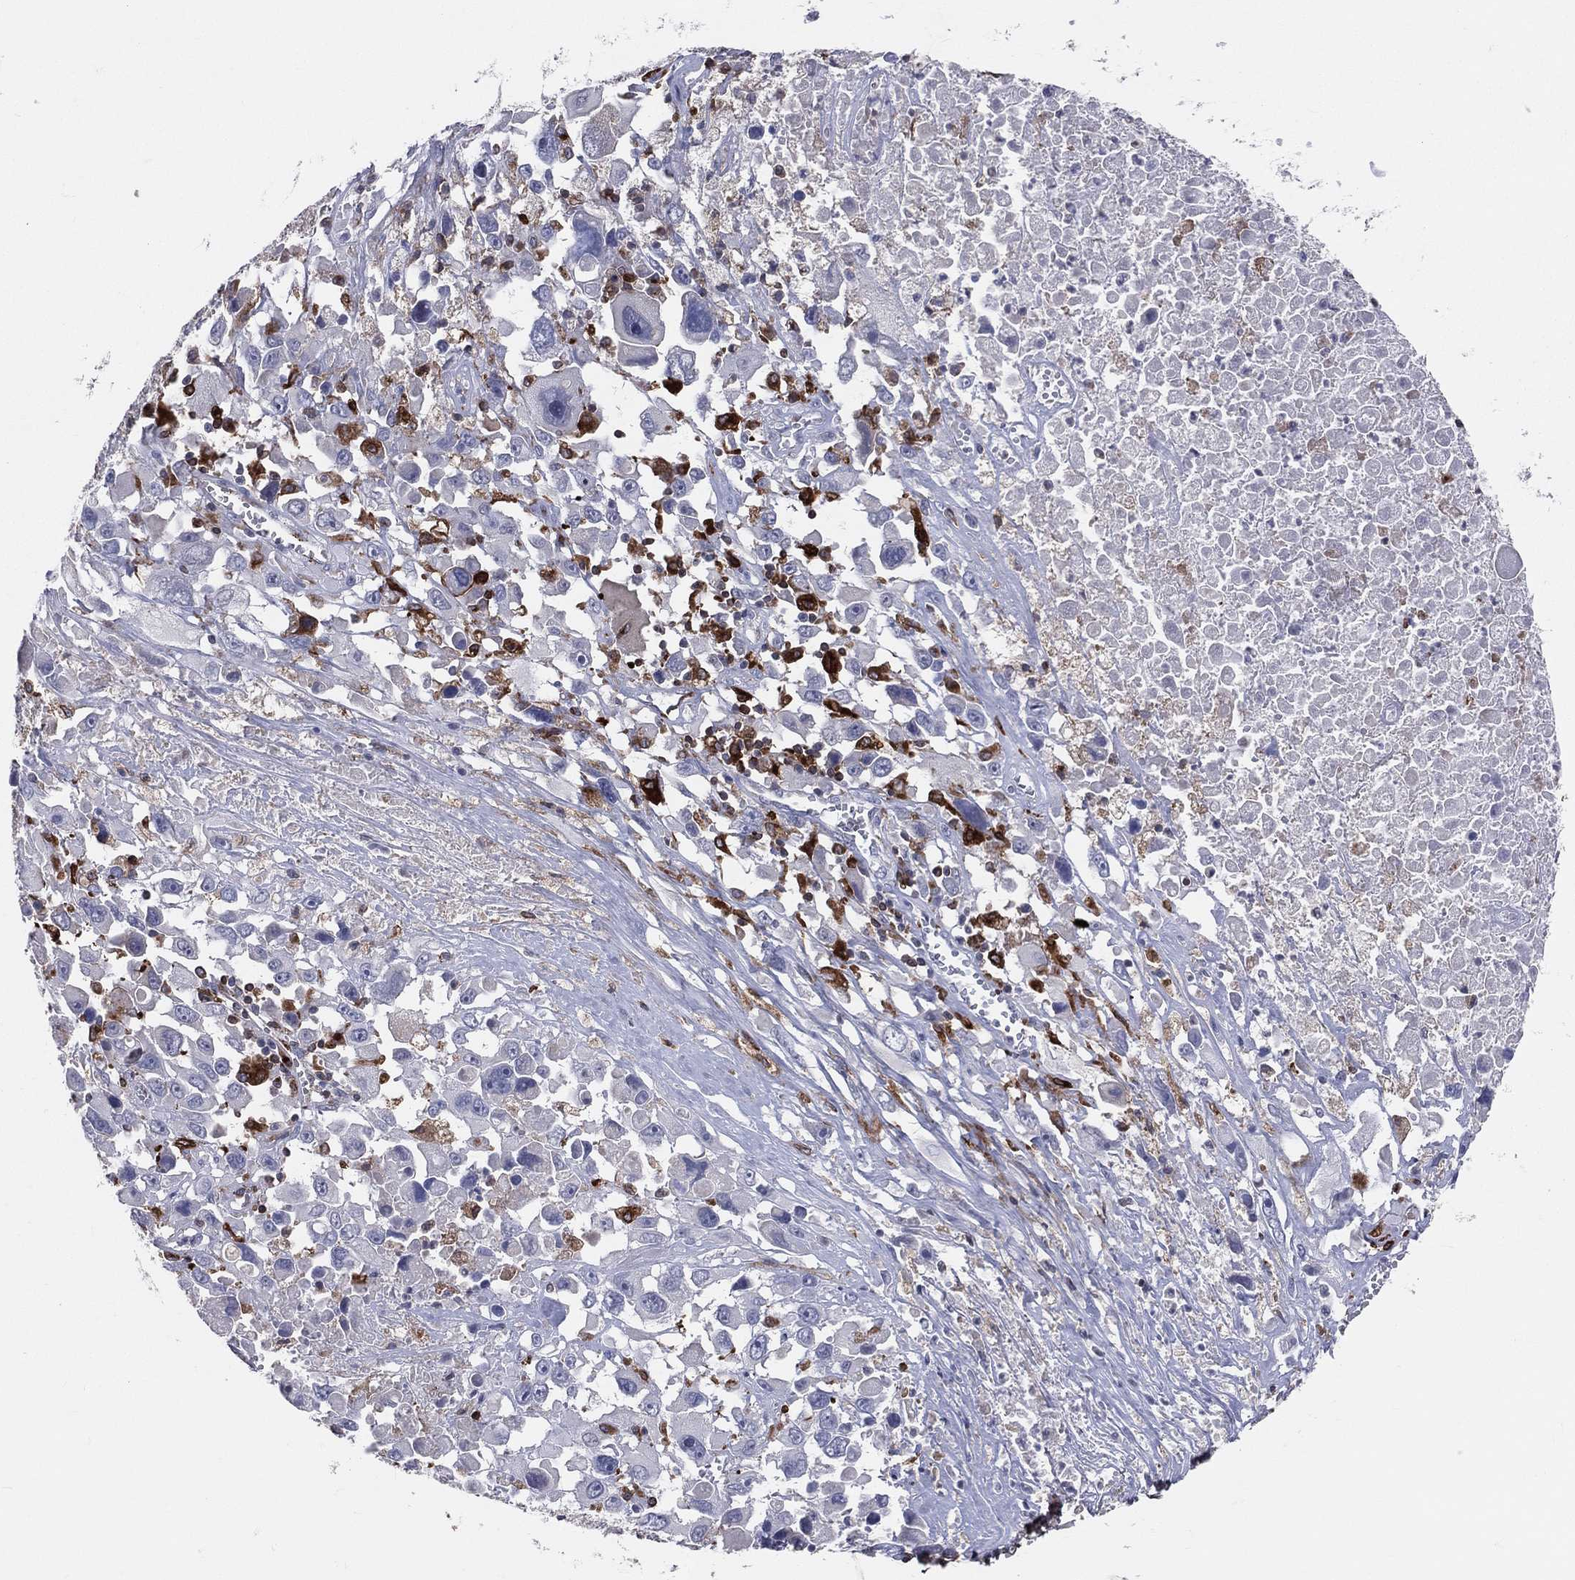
{"staining": {"intensity": "strong", "quantity": "<25%", "location": "cytoplasmic/membranous"}, "tissue": "melanoma", "cell_type": "Tumor cells", "image_type": "cancer", "snomed": [{"axis": "morphology", "description": "Malignant melanoma, Metastatic site"}, {"axis": "topography", "description": "Soft tissue"}], "caption": "A high-resolution photomicrograph shows immunohistochemistry staining of malignant melanoma (metastatic site), which shows strong cytoplasmic/membranous staining in about <25% of tumor cells.", "gene": "CD74", "patient": {"sex": "male", "age": 50}}